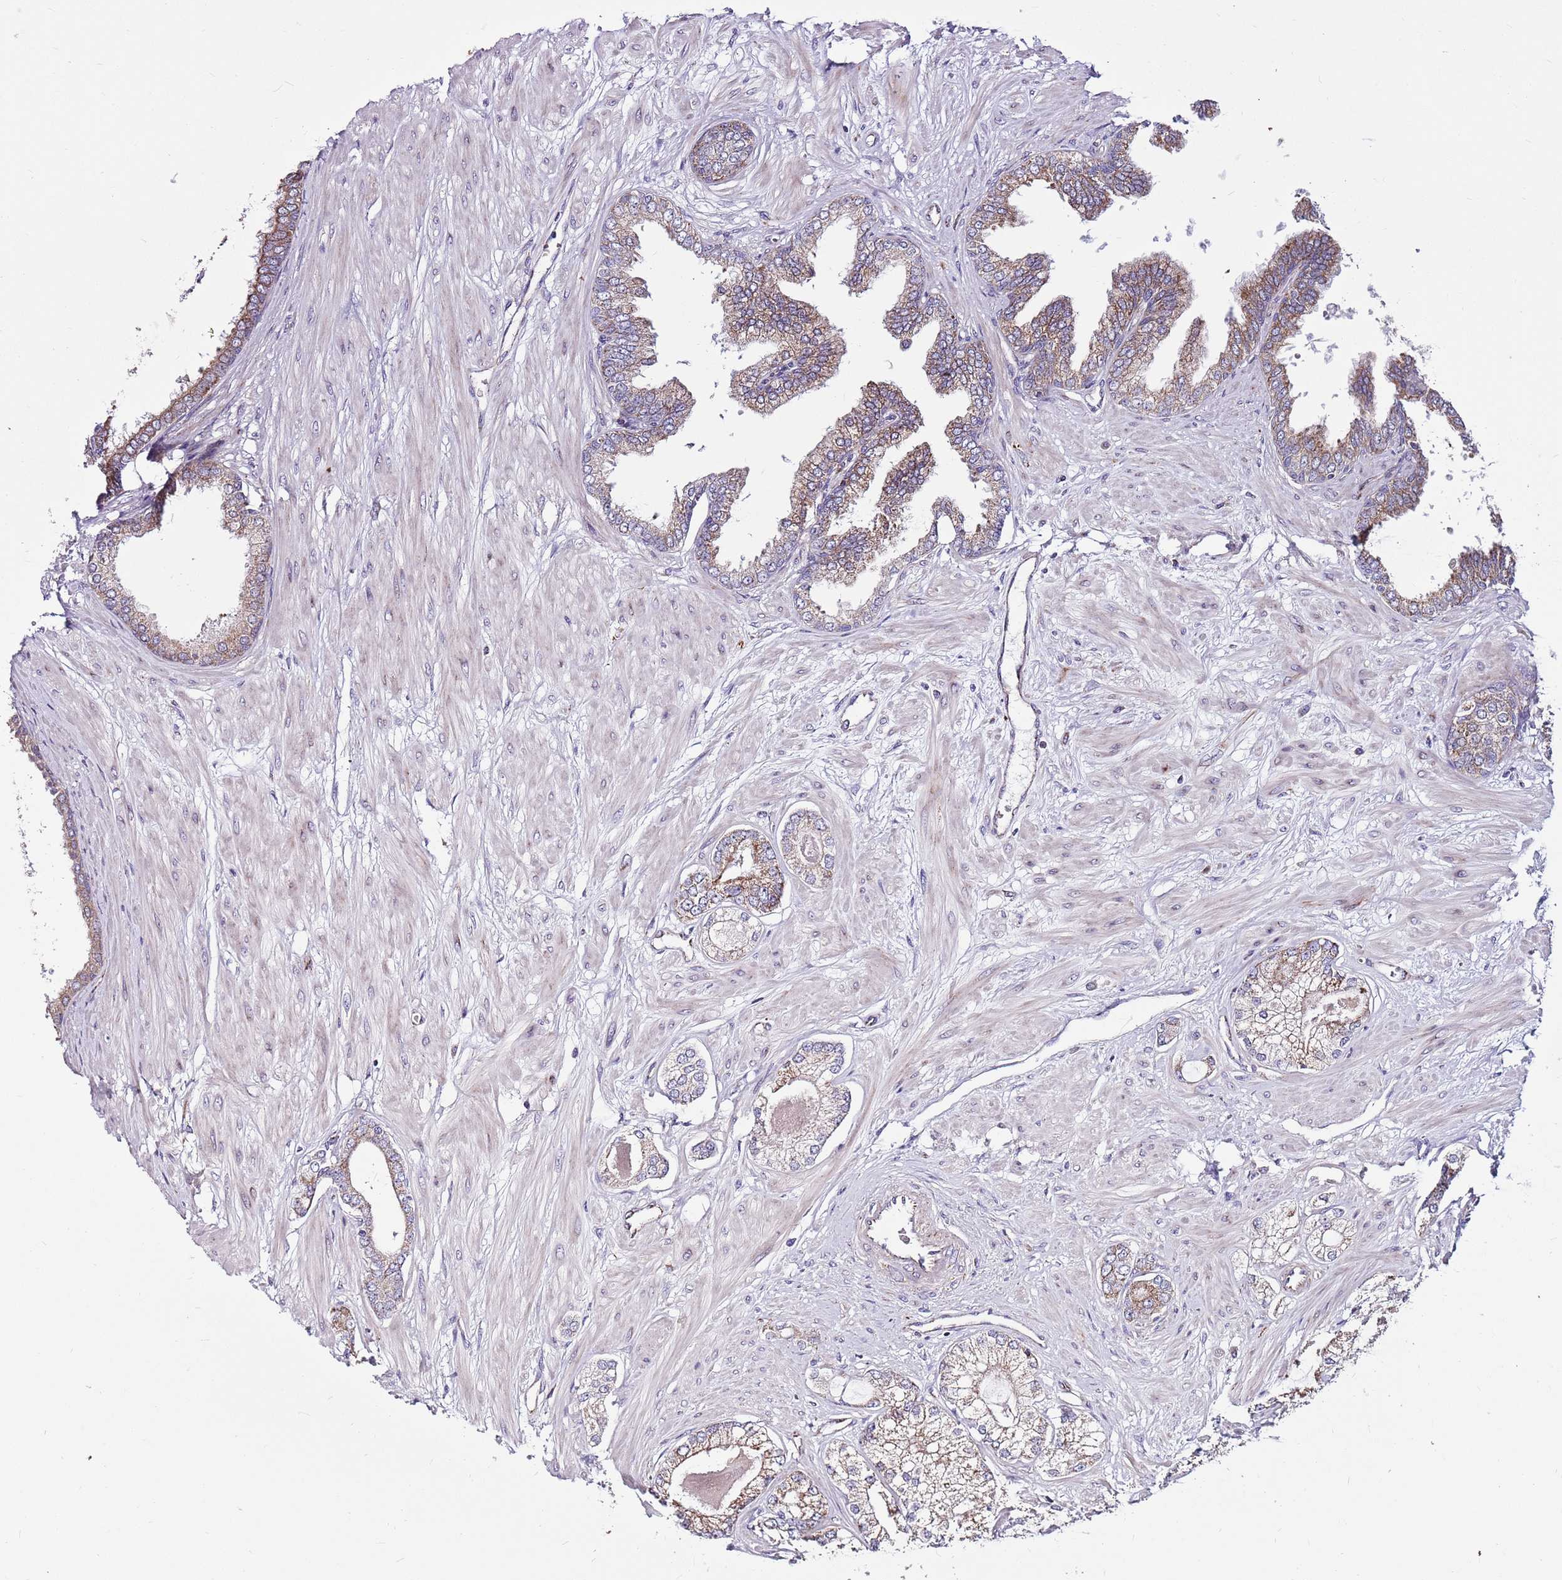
{"staining": {"intensity": "moderate", "quantity": ">75%", "location": "cytoplasmic/membranous"}, "tissue": "prostate cancer", "cell_type": "Tumor cells", "image_type": "cancer", "snomed": [{"axis": "morphology", "description": "Adenocarcinoma, Low grade"}, {"axis": "topography", "description": "Prostate"}], "caption": "A high-resolution micrograph shows IHC staining of low-grade adenocarcinoma (prostate), which demonstrates moderate cytoplasmic/membranous staining in approximately >75% of tumor cells.", "gene": "HECTD4", "patient": {"sex": "male", "age": 64}}